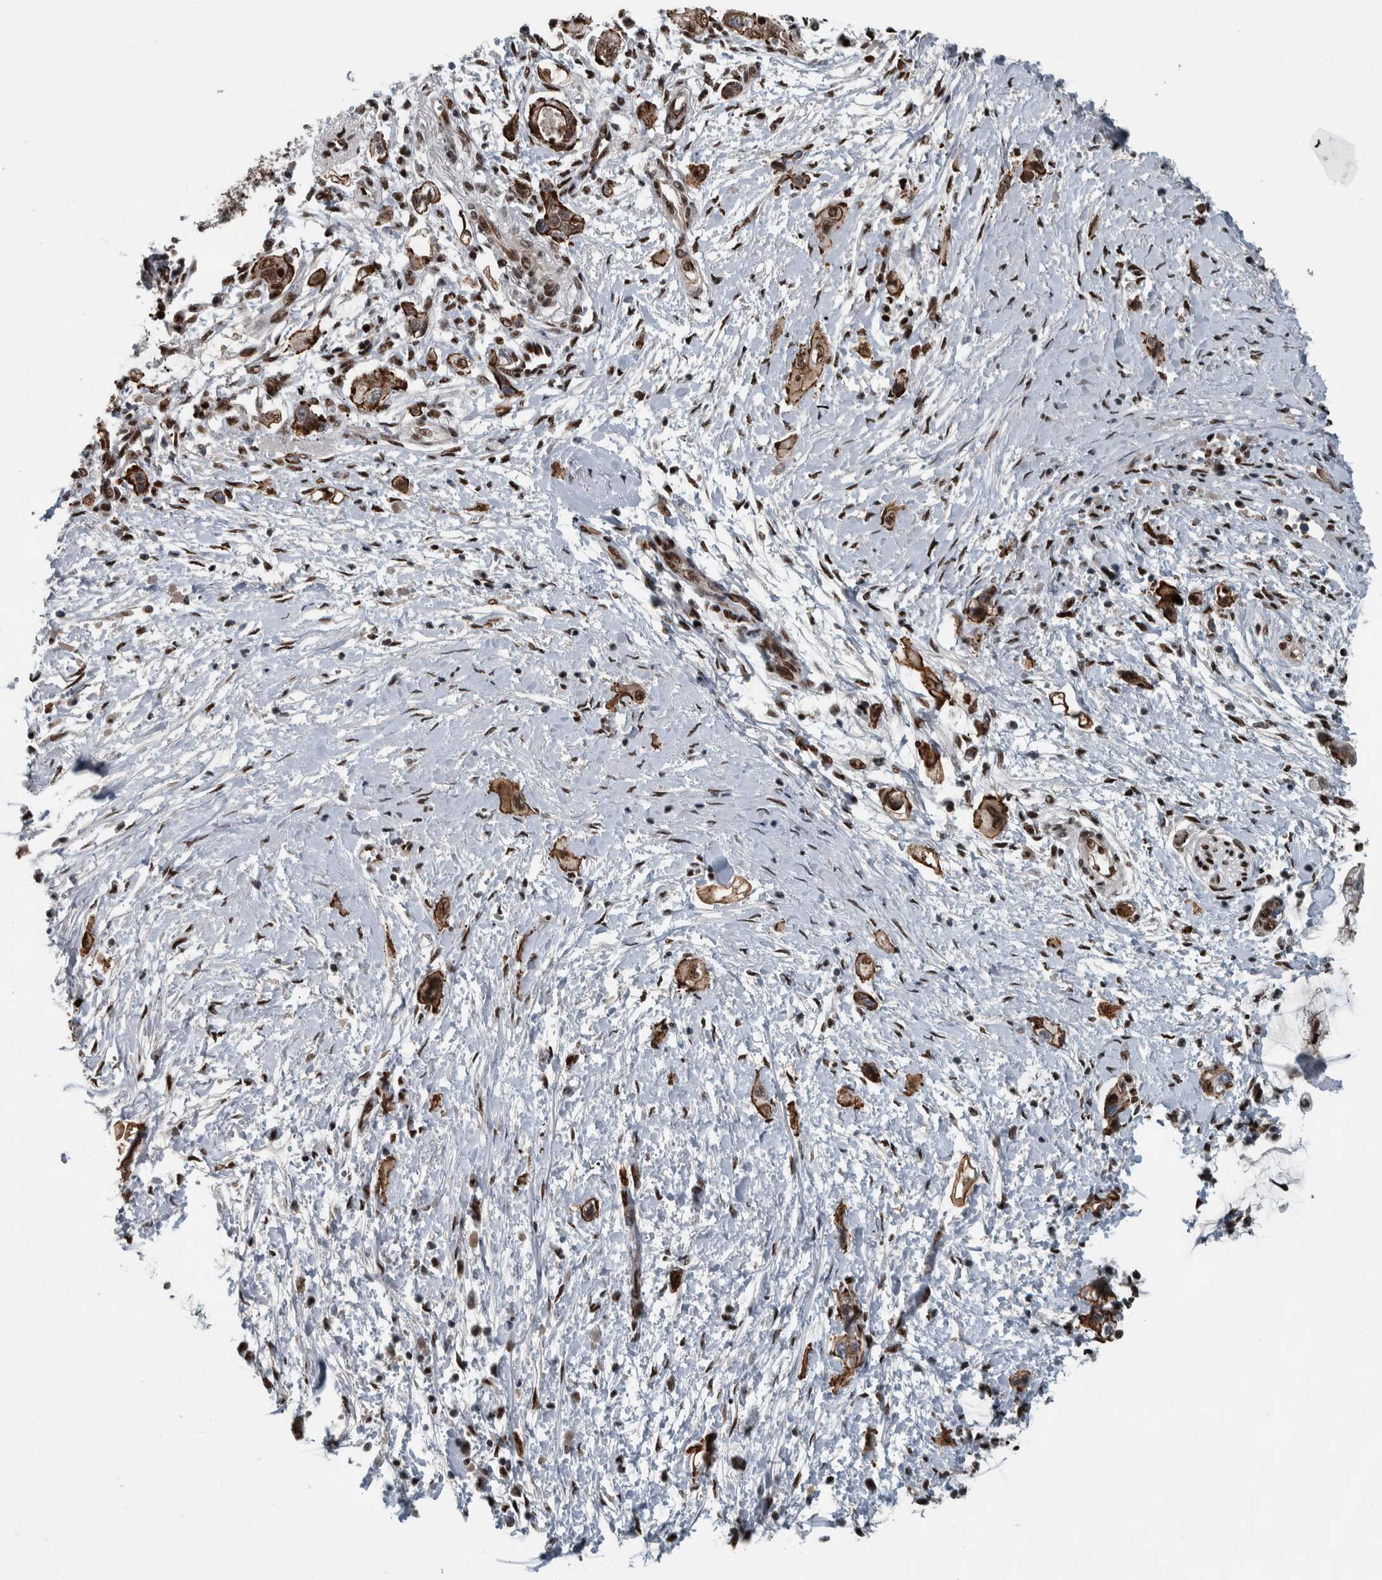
{"staining": {"intensity": "strong", "quantity": ">75%", "location": "cytoplasmic/membranous,nuclear"}, "tissue": "pancreatic cancer", "cell_type": "Tumor cells", "image_type": "cancer", "snomed": [{"axis": "morphology", "description": "Adenocarcinoma, NOS"}, {"axis": "topography", "description": "Pancreas"}], "caption": "Protein analysis of pancreatic cancer tissue displays strong cytoplasmic/membranous and nuclear positivity in approximately >75% of tumor cells. The protein is shown in brown color, while the nuclei are stained blue.", "gene": "FAM135B", "patient": {"sex": "male", "age": 59}}